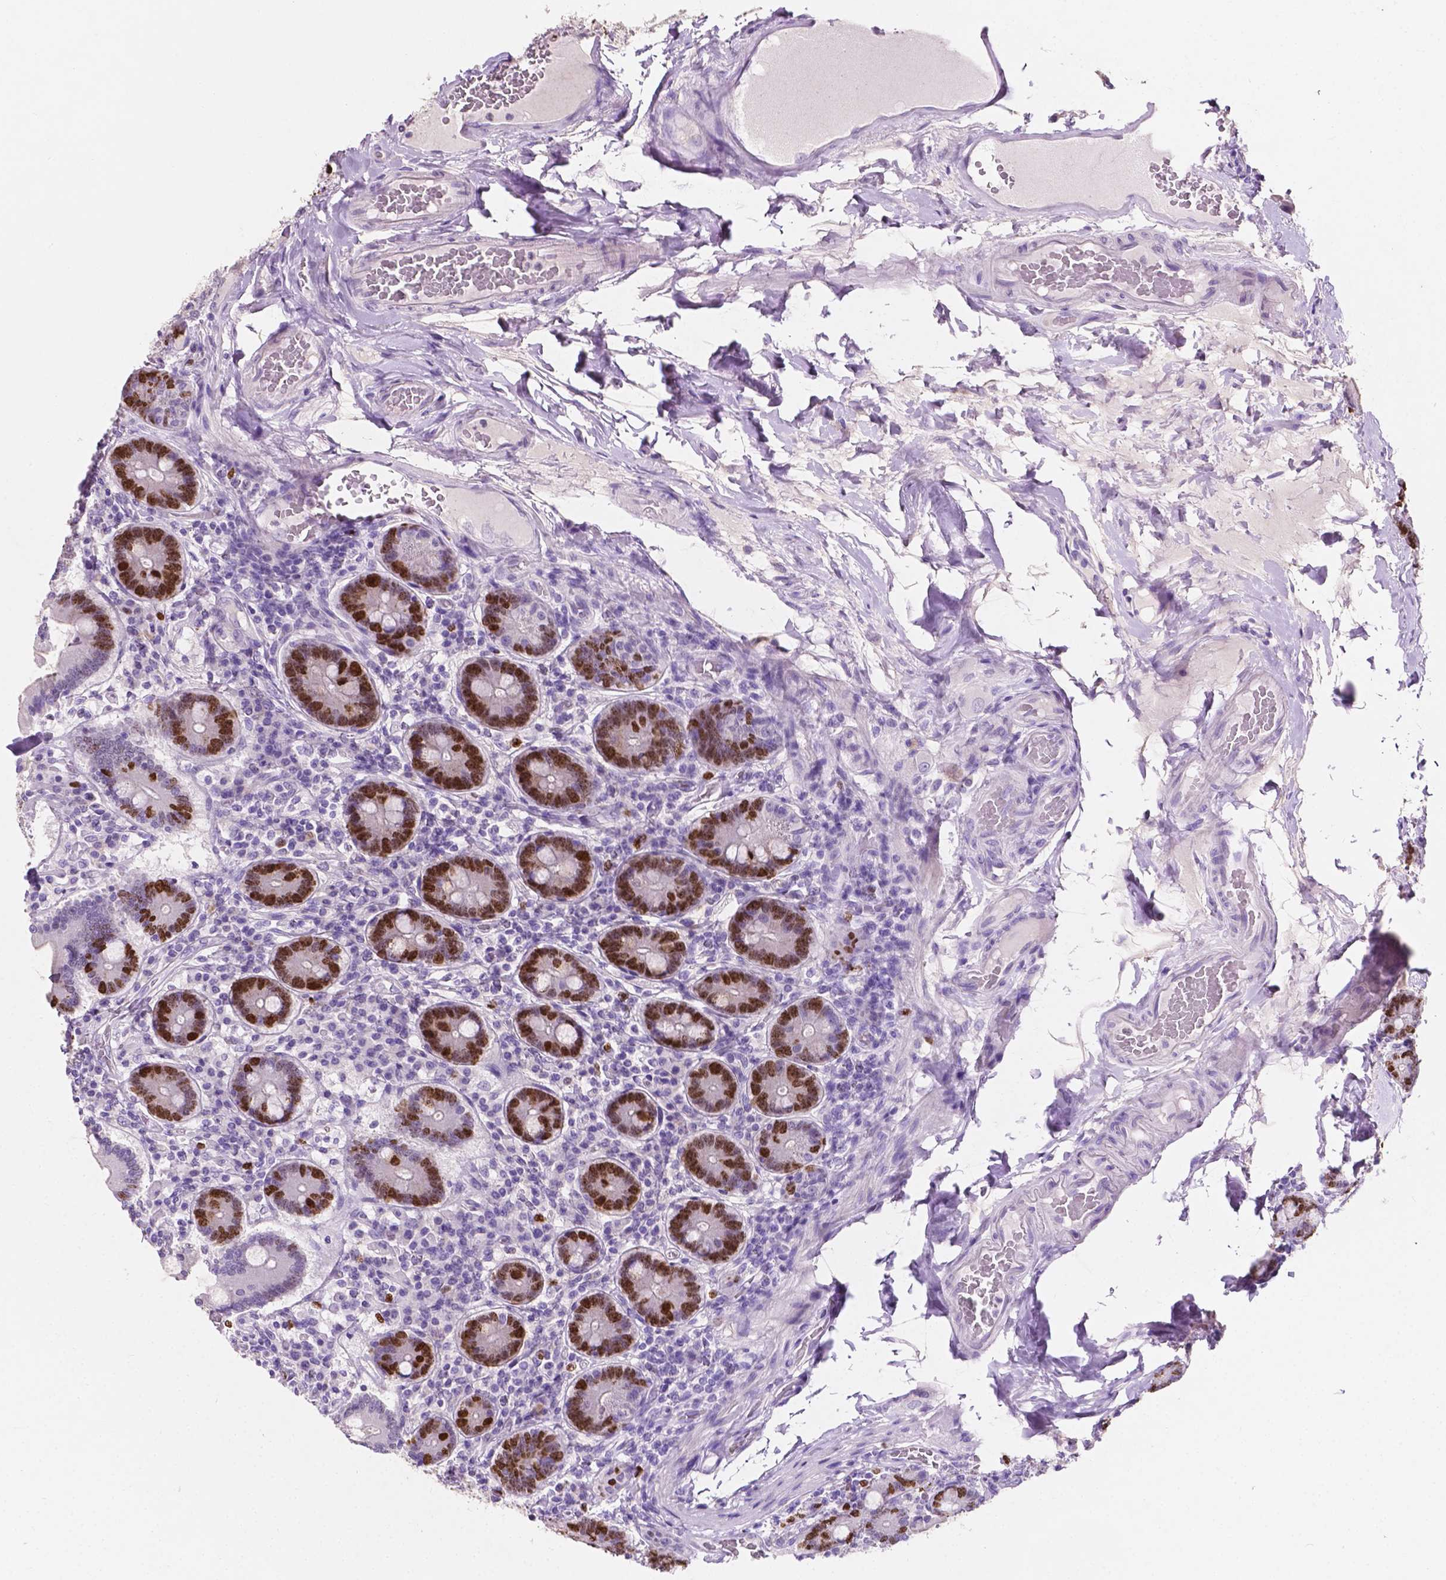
{"staining": {"intensity": "strong", "quantity": "25%-75%", "location": "nuclear"}, "tissue": "duodenum", "cell_type": "Glandular cells", "image_type": "normal", "snomed": [{"axis": "morphology", "description": "Normal tissue, NOS"}, {"axis": "topography", "description": "Duodenum"}], "caption": "Brown immunohistochemical staining in benign human duodenum exhibits strong nuclear positivity in approximately 25%-75% of glandular cells. The staining is performed using DAB (3,3'-diaminobenzidine) brown chromogen to label protein expression. The nuclei are counter-stained blue using hematoxylin.", "gene": "SIAH2", "patient": {"sex": "female", "age": 62}}